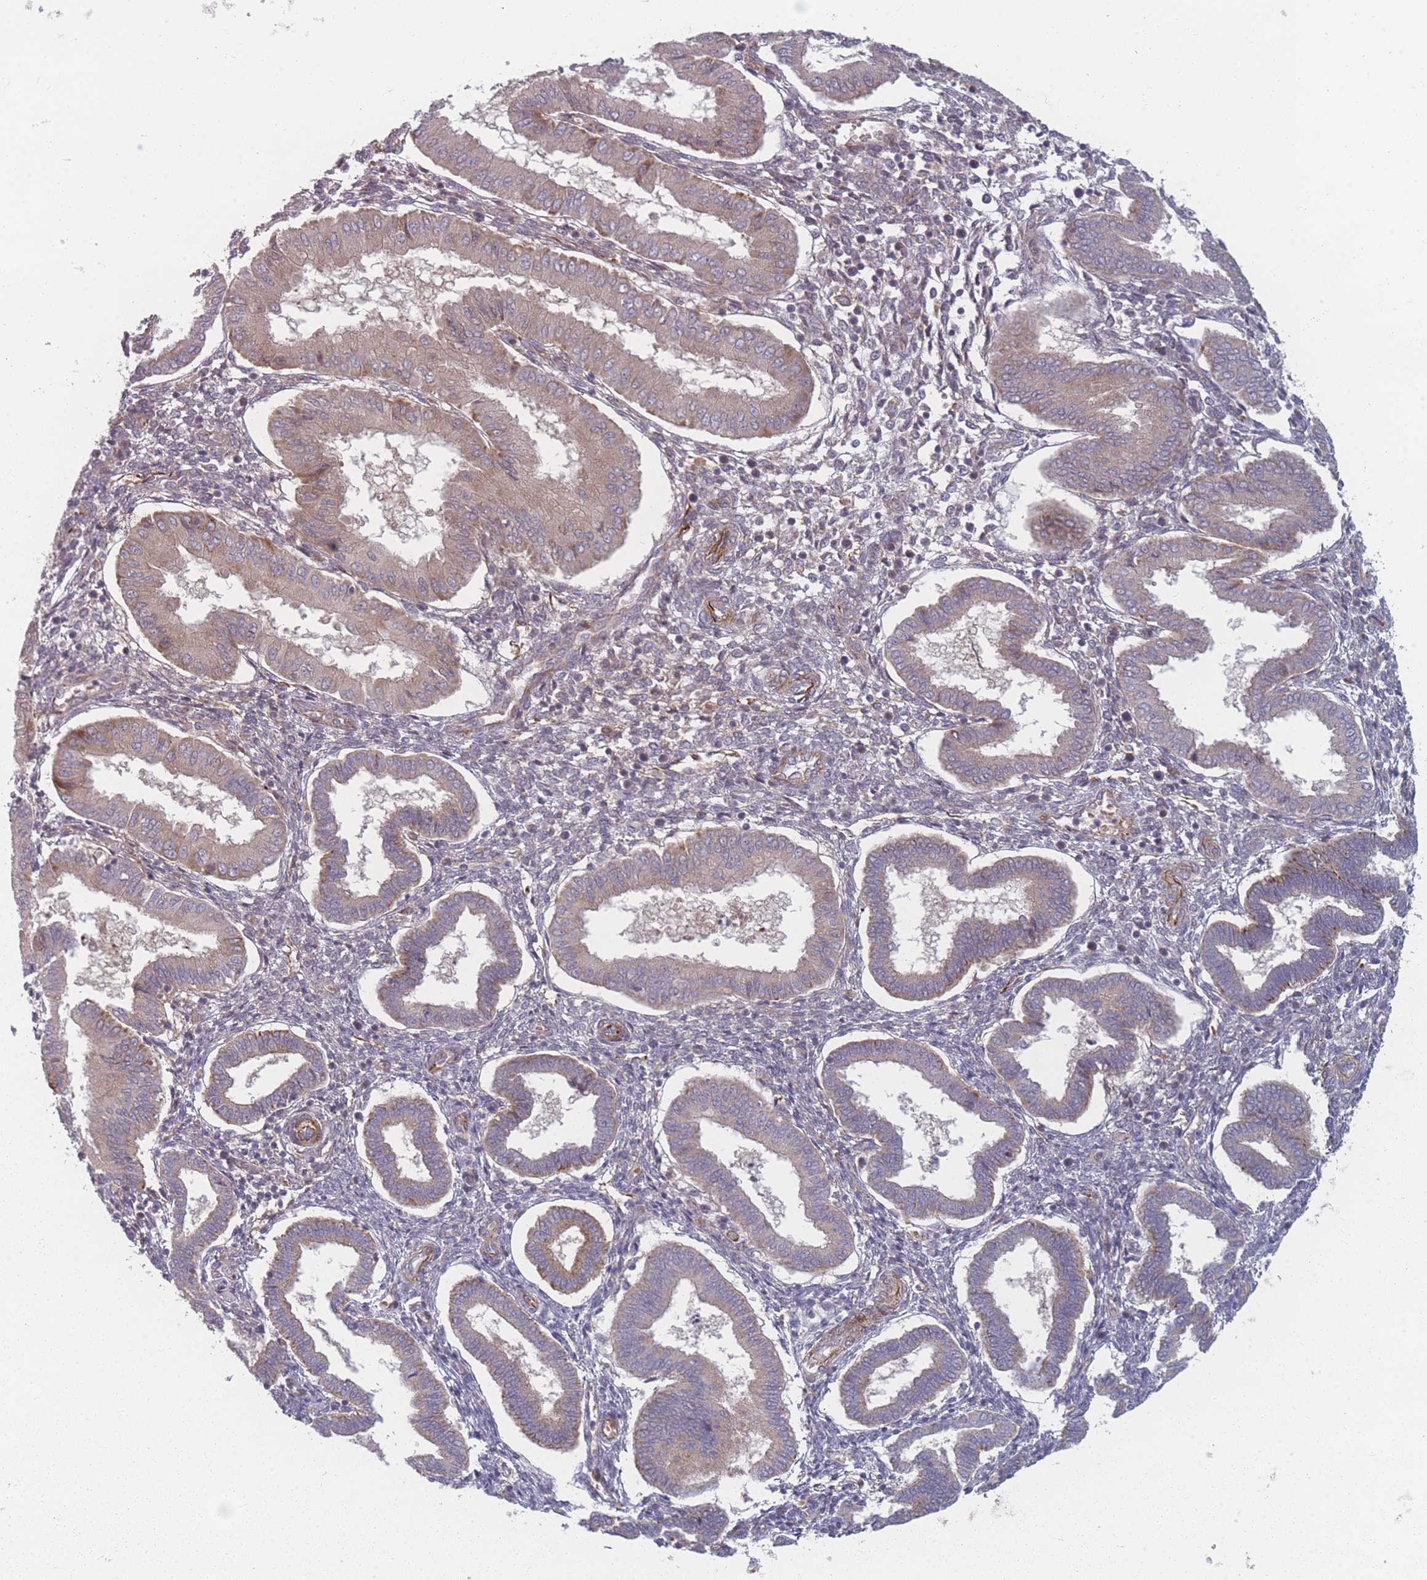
{"staining": {"intensity": "weak", "quantity": "<25%", "location": "cytoplasmic/membranous"}, "tissue": "endometrium", "cell_type": "Cells in endometrial stroma", "image_type": "normal", "snomed": [{"axis": "morphology", "description": "Normal tissue, NOS"}, {"axis": "topography", "description": "Endometrium"}], "caption": "DAB (3,3'-diaminobenzidine) immunohistochemical staining of benign endometrium exhibits no significant expression in cells in endometrial stroma. Nuclei are stained in blue.", "gene": "EEF1AKMT2", "patient": {"sex": "female", "age": 24}}